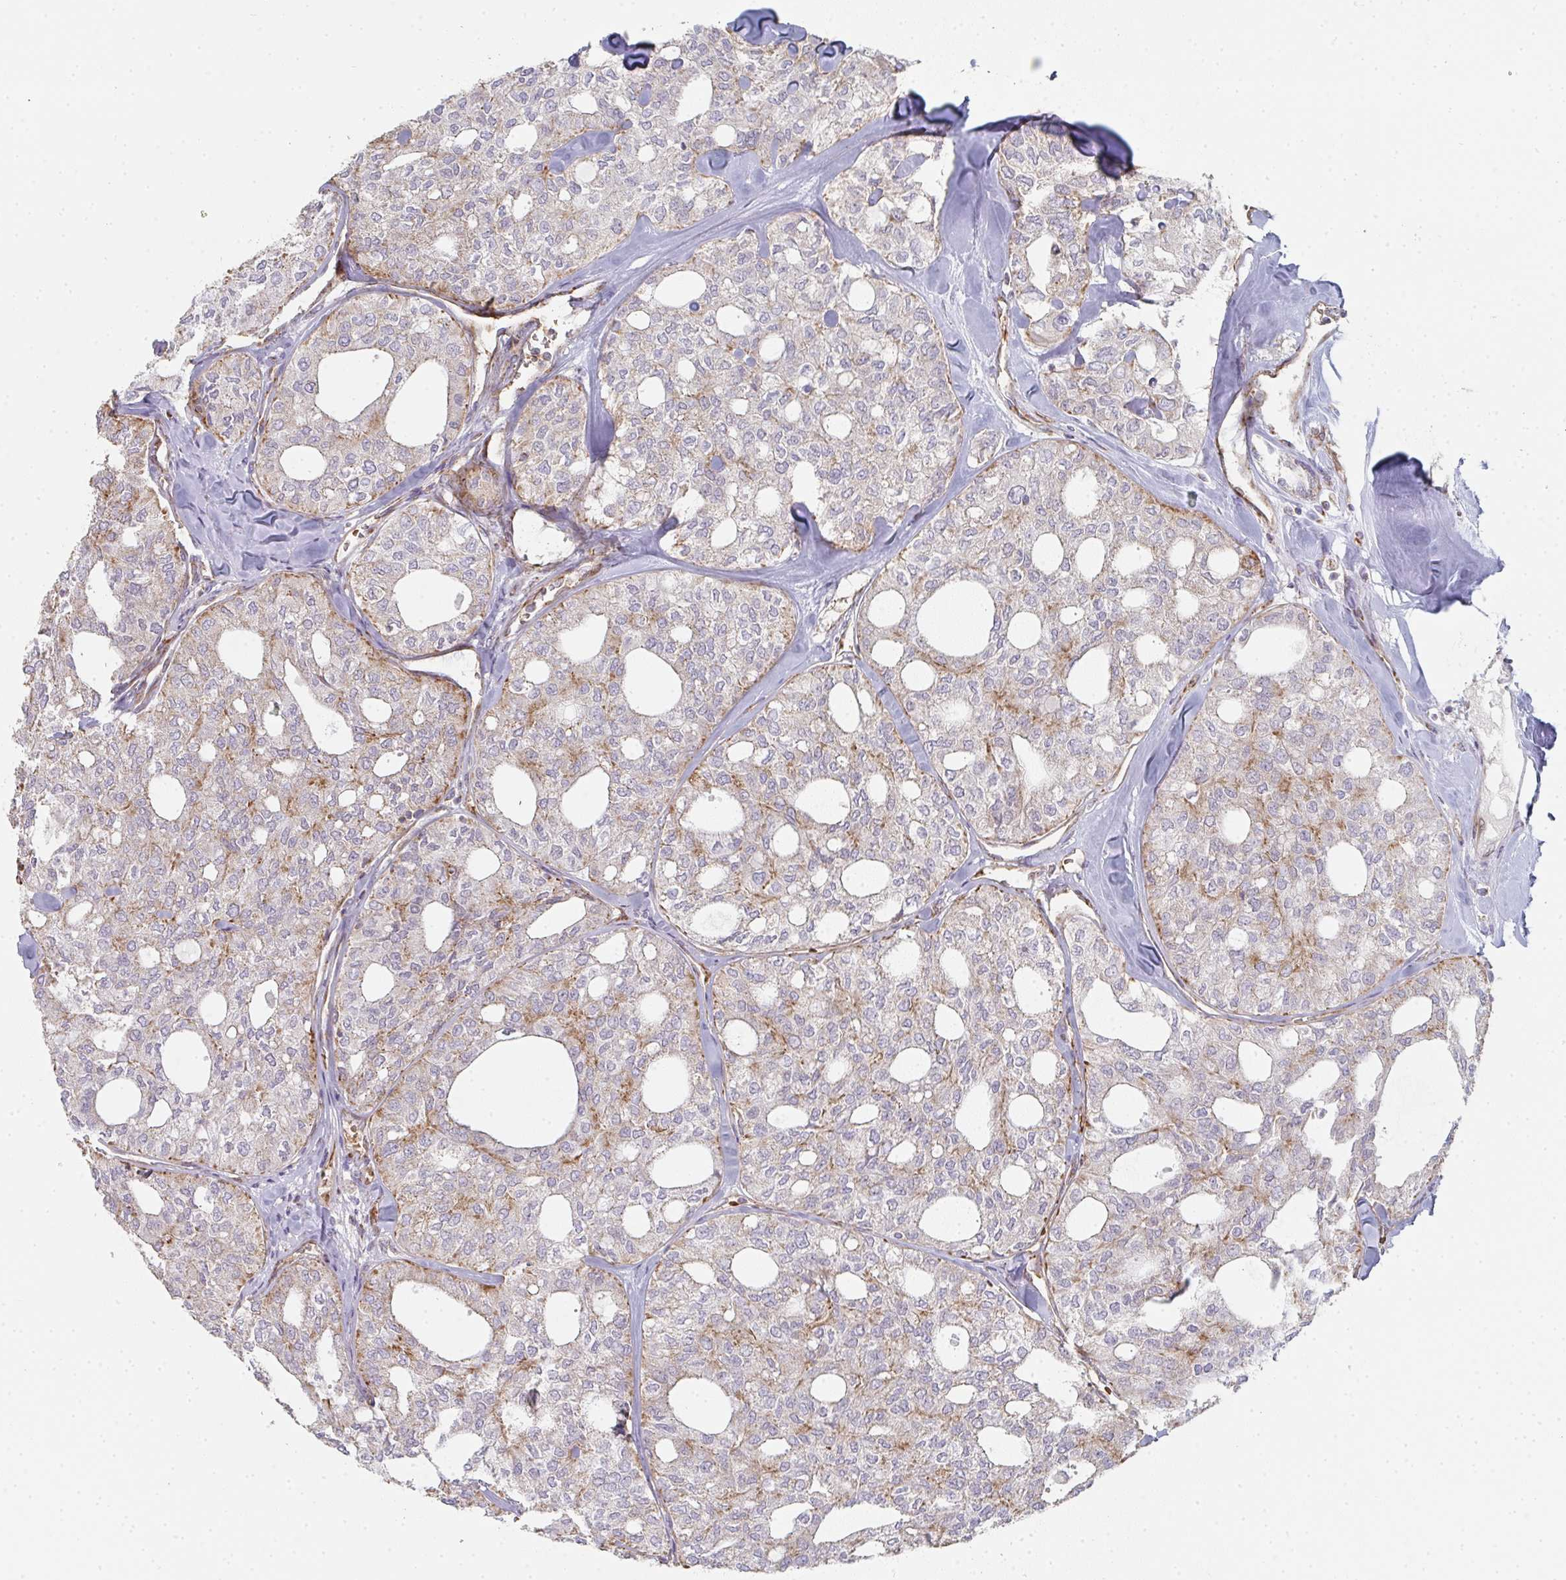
{"staining": {"intensity": "moderate", "quantity": "<25%", "location": "cytoplasmic/membranous"}, "tissue": "thyroid cancer", "cell_type": "Tumor cells", "image_type": "cancer", "snomed": [{"axis": "morphology", "description": "Follicular adenoma carcinoma, NOS"}, {"axis": "topography", "description": "Thyroid gland"}], "caption": "Immunohistochemical staining of human thyroid cancer (follicular adenoma carcinoma) demonstrates moderate cytoplasmic/membranous protein staining in approximately <25% of tumor cells.", "gene": "ZNF526", "patient": {"sex": "male", "age": 75}}